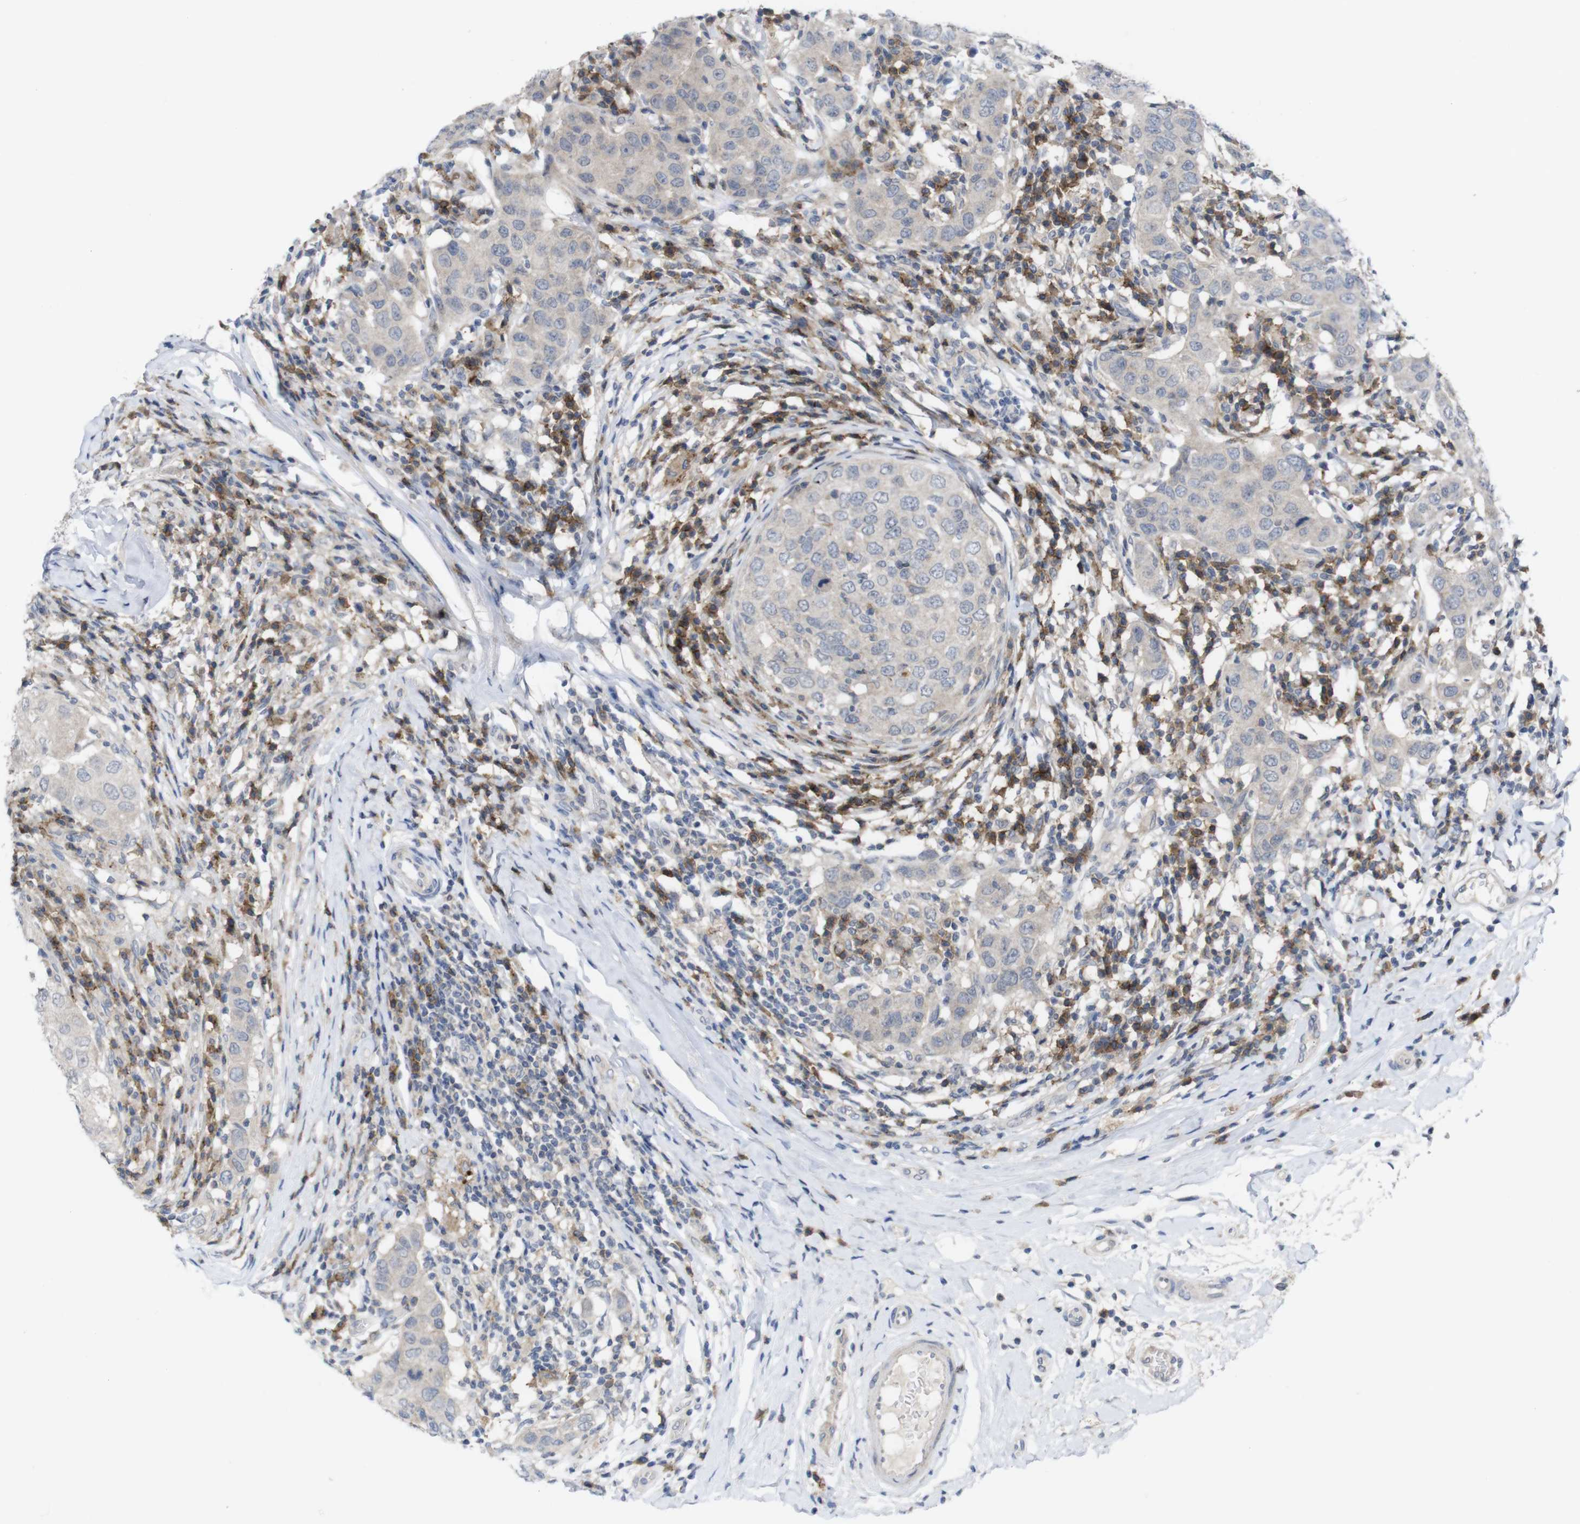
{"staining": {"intensity": "negative", "quantity": "none", "location": "none"}, "tissue": "breast cancer", "cell_type": "Tumor cells", "image_type": "cancer", "snomed": [{"axis": "morphology", "description": "Duct carcinoma"}, {"axis": "topography", "description": "Breast"}], "caption": "Immunohistochemistry (IHC) of human breast cancer (invasive ductal carcinoma) displays no positivity in tumor cells.", "gene": "SLAMF7", "patient": {"sex": "female", "age": 27}}